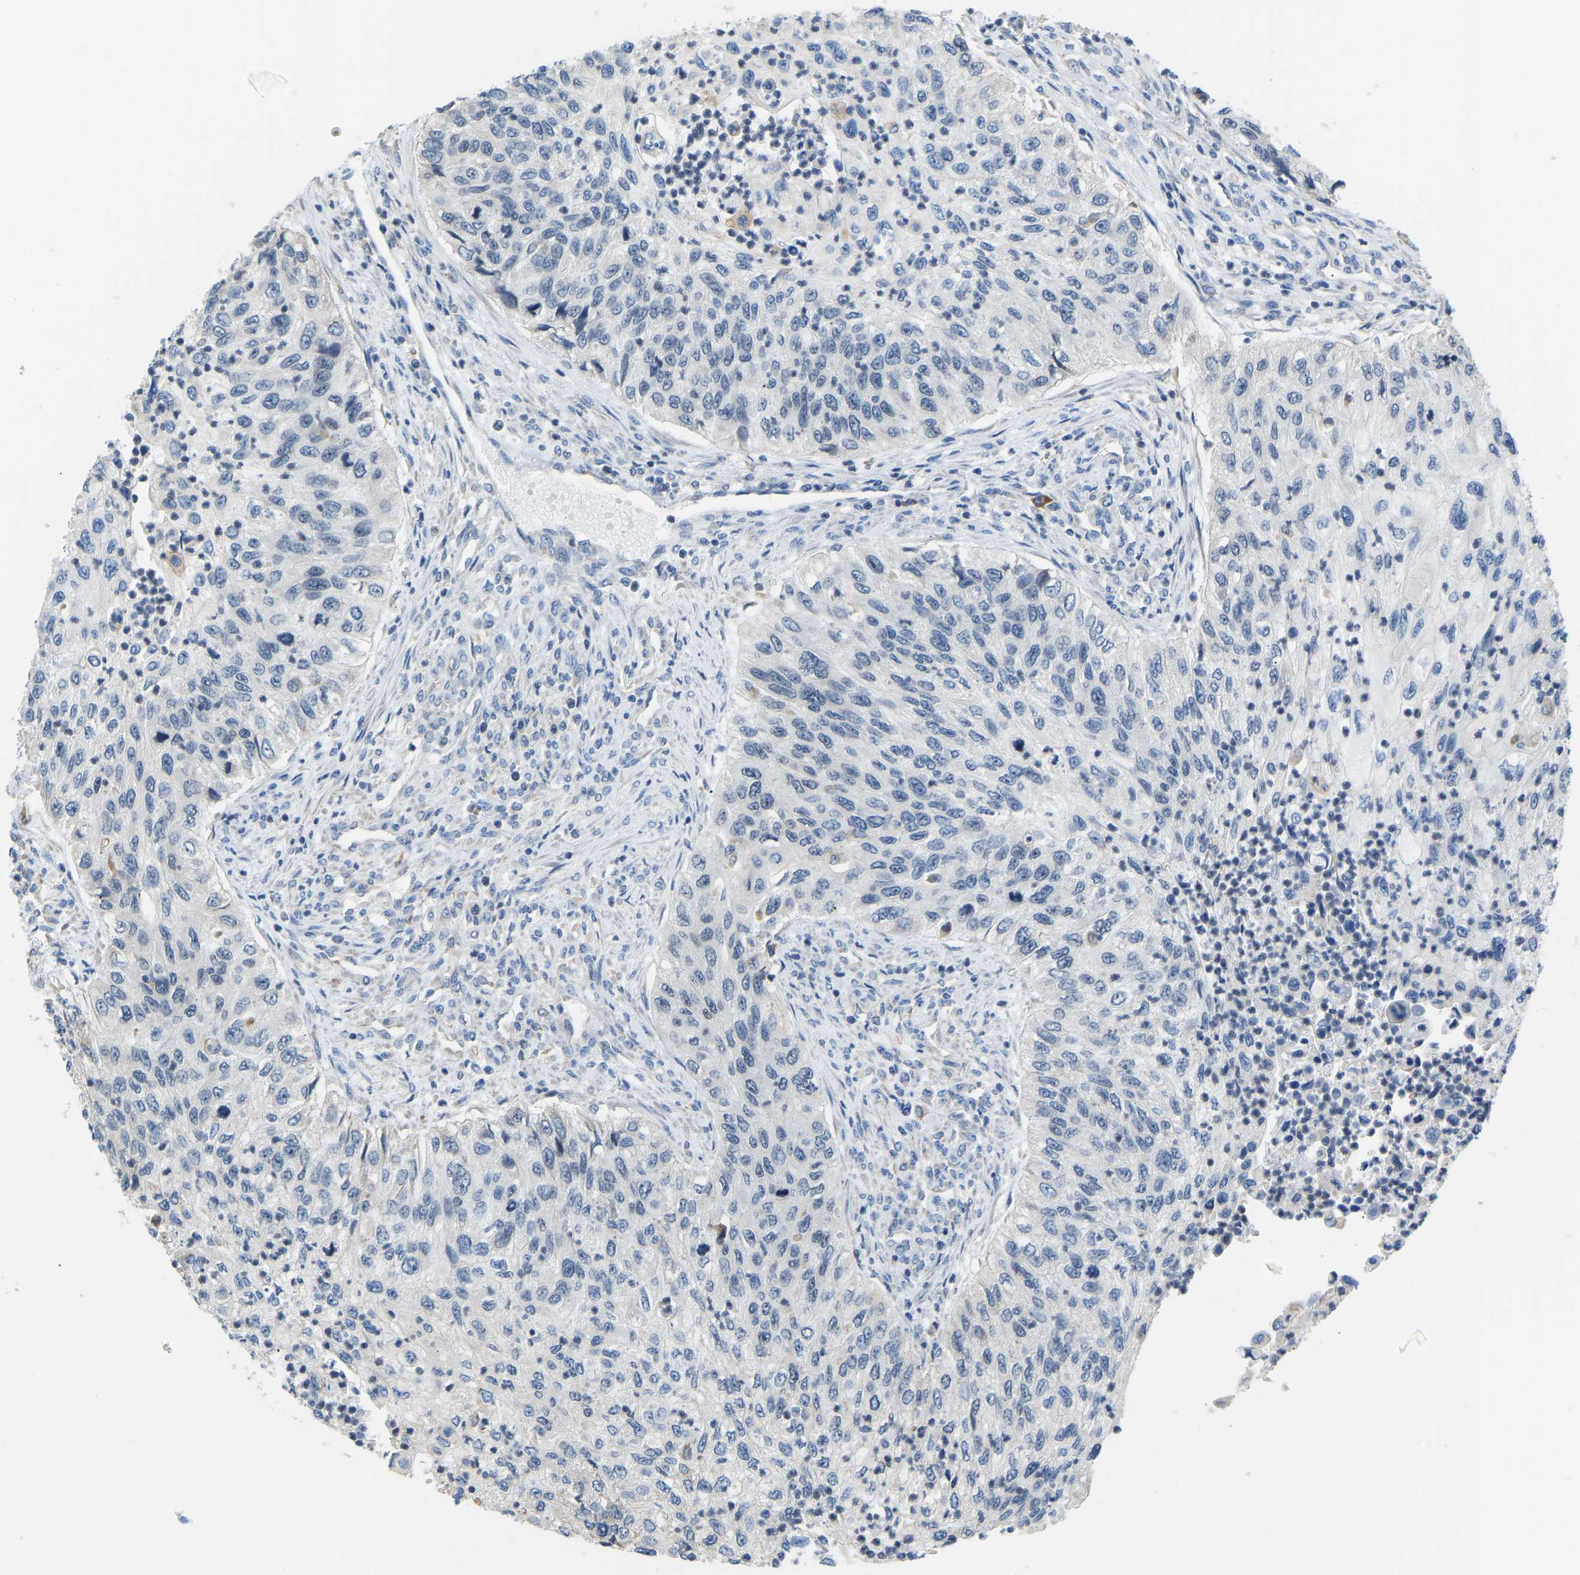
{"staining": {"intensity": "negative", "quantity": "none", "location": "none"}, "tissue": "urothelial cancer", "cell_type": "Tumor cells", "image_type": "cancer", "snomed": [{"axis": "morphology", "description": "Urothelial carcinoma, High grade"}, {"axis": "topography", "description": "Urinary bladder"}], "caption": "An image of urothelial cancer stained for a protein exhibits no brown staining in tumor cells. (Brightfield microscopy of DAB (3,3'-diaminobenzidine) immunohistochemistry (IHC) at high magnification).", "gene": "VRK1", "patient": {"sex": "female", "age": 60}}